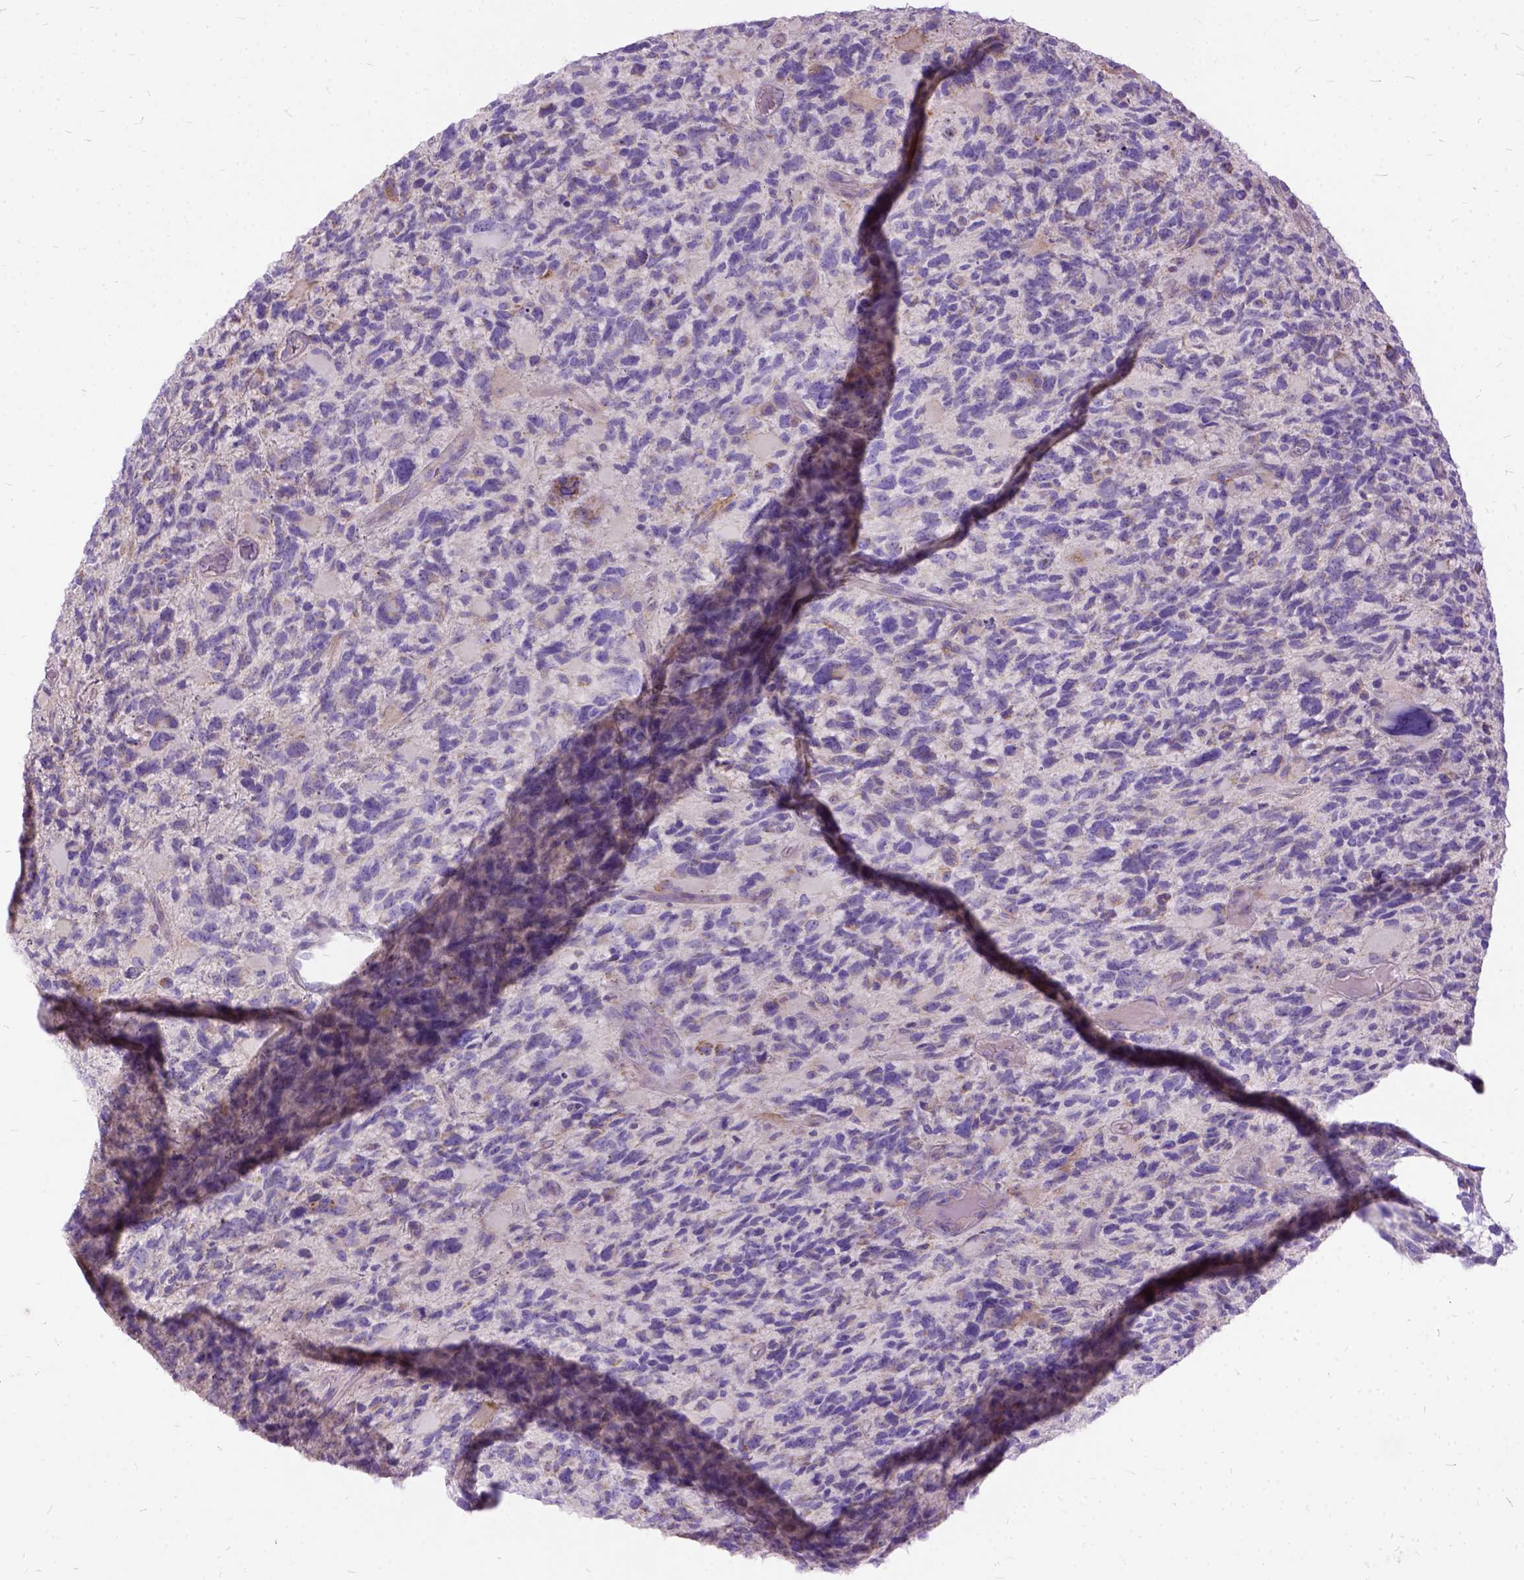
{"staining": {"intensity": "negative", "quantity": "none", "location": "none"}, "tissue": "glioma", "cell_type": "Tumor cells", "image_type": "cancer", "snomed": [{"axis": "morphology", "description": "Glioma, malignant, High grade"}, {"axis": "topography", "description": "Brain"}], "caption": "DAB immunohistochemical staining of human malignant glioma (high-grade) reveals no significant positivity in tumor cells.", "gene": "CTAG2", "patient": {"sex": "female", "age": 71}}